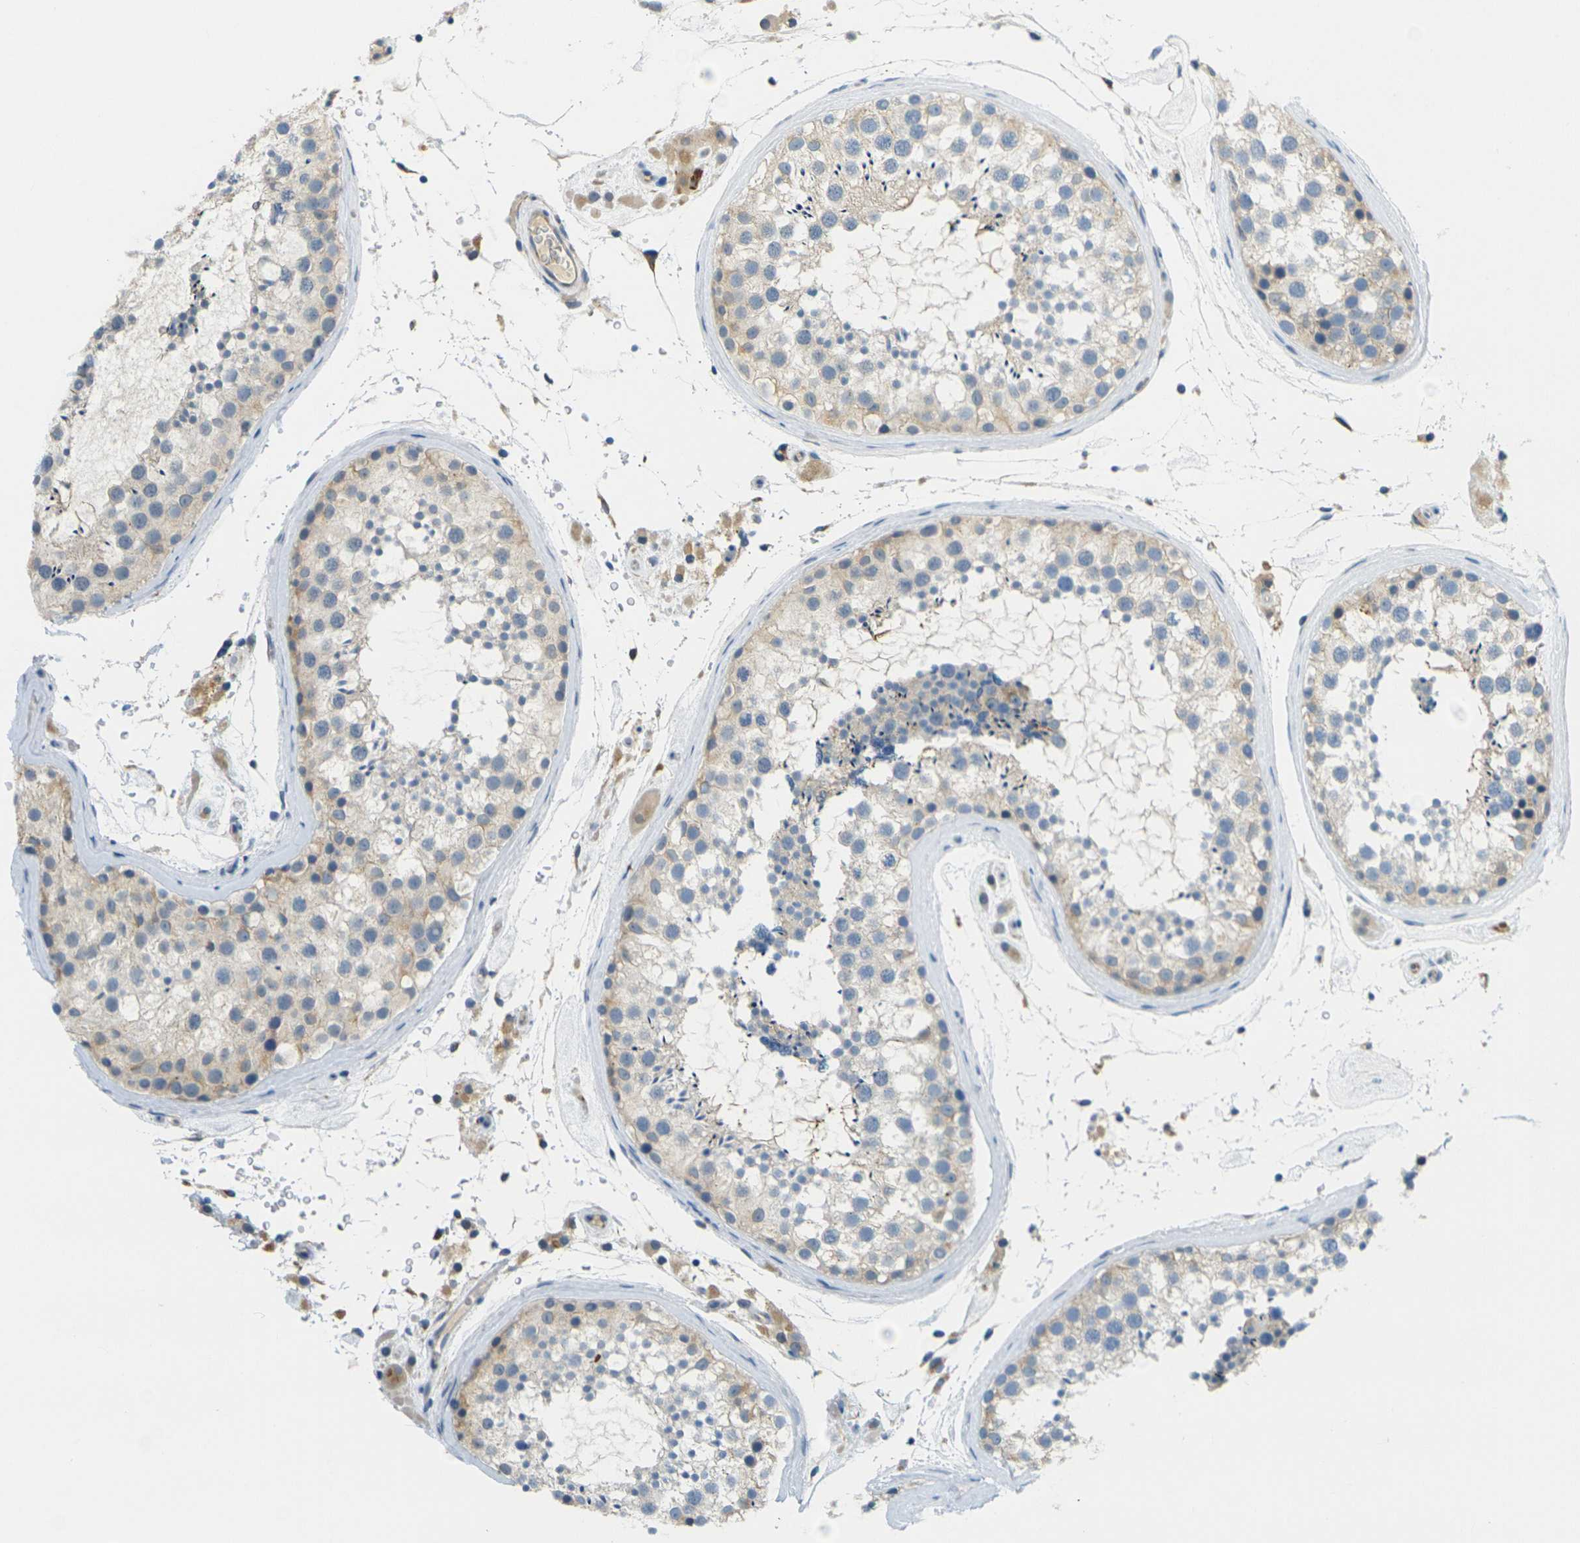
{"staining": {"intensity": "weak", "quantity": ">75%", "location": "cytoplasmic/membranous"}, "tissue": "testis", "cell_type": "Cells in seminiferous ducts", "image_type": "normal", "snomed": [{"axis": "morphology", "description": "Normal tissue, NOS"}, {"axis": "topography", "description": "Testis"}], "caption": "Weak cytoplasmic/membranous protein expression is identified in about >75% of cells in seminiferous ducts in testis. (DAB IHC with brightfield microscopy, high magnification).", "gene": "CYP2C8", "patient": {"sex": "male", "age": 46}}